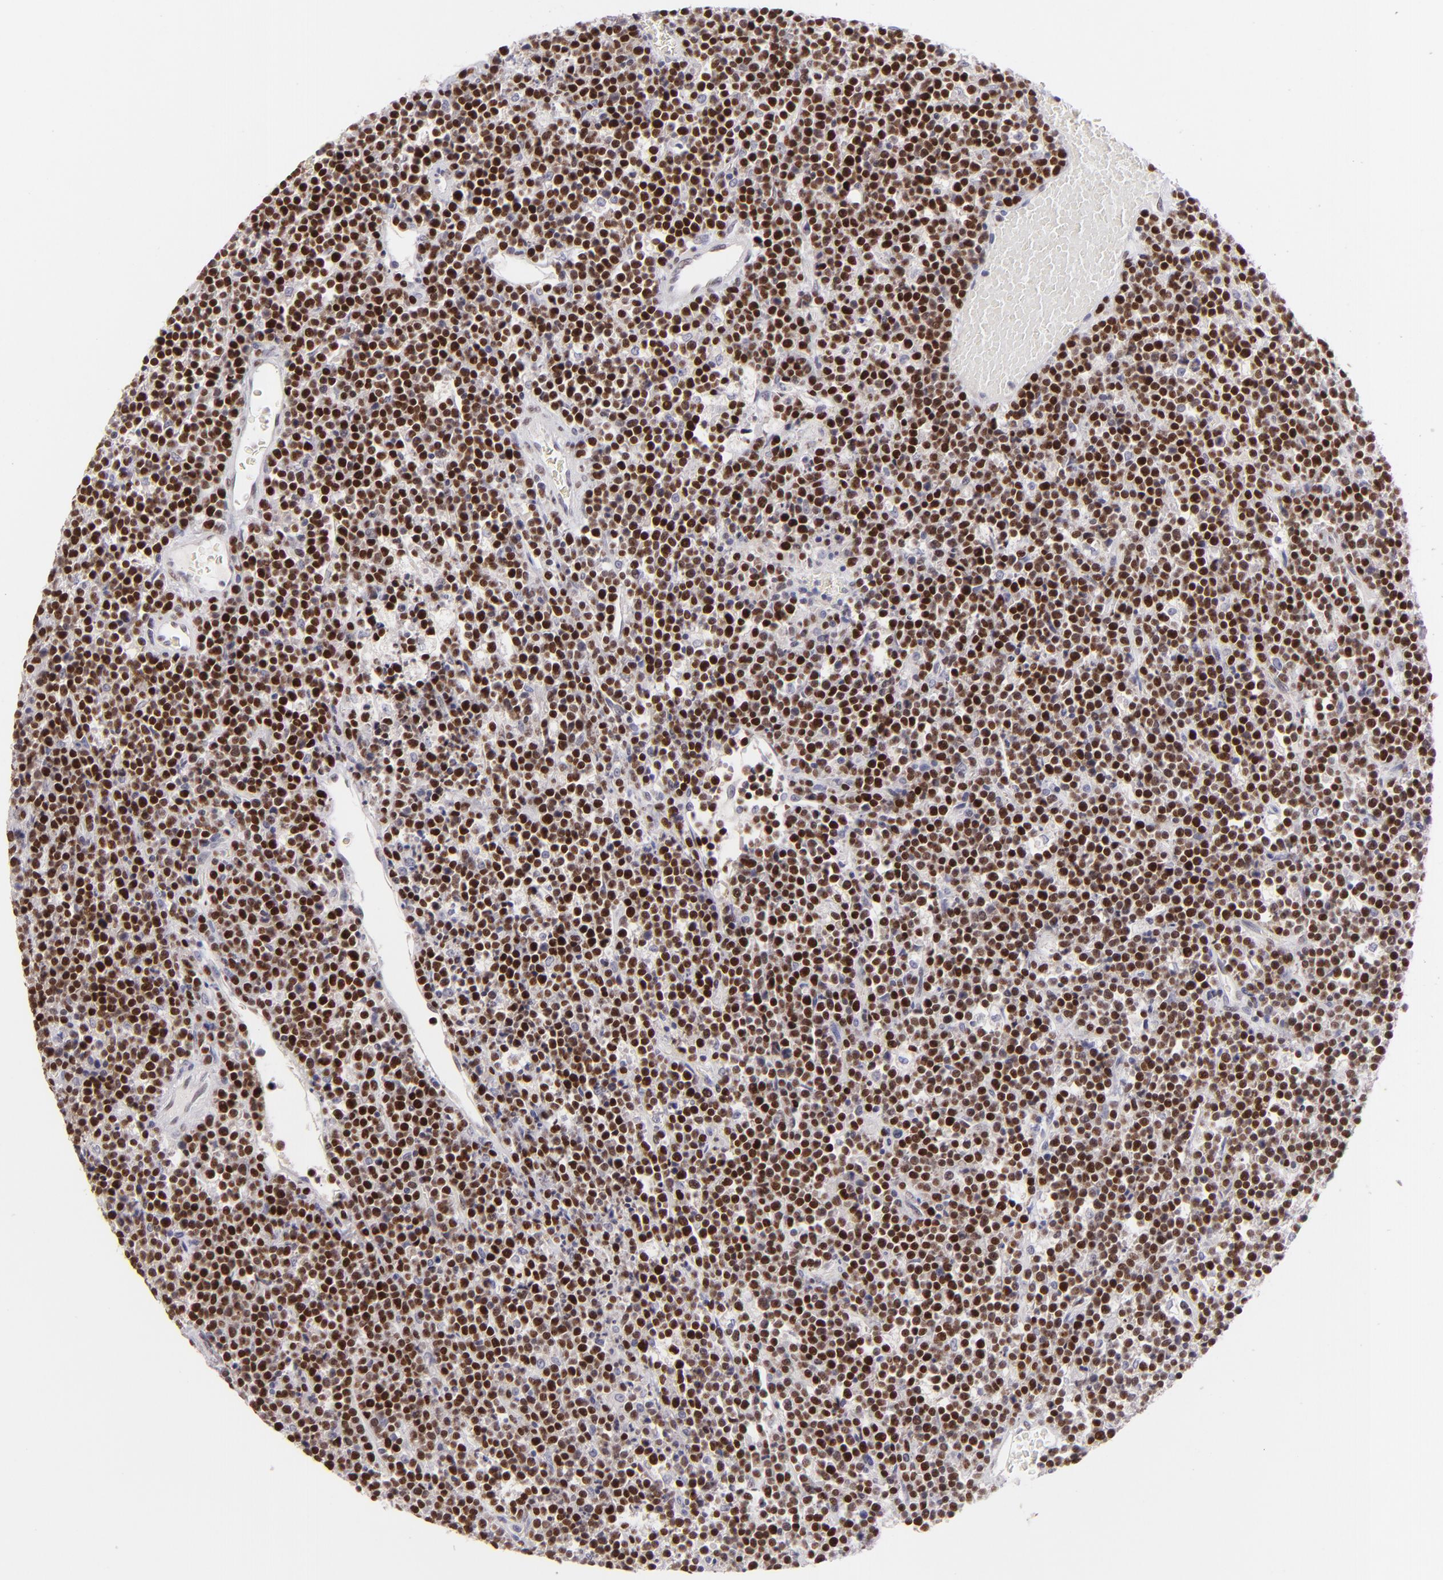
{"staining": {"intensity": "strong", "quantity": ">75%", "location": "nuclear"}, "tissue": "lymphoma", "cell_type": "Tumor cells", "image_type": "cancer", "snomed": [{"axis": "morphology", "description": "Malignant lymphoma, non-Hodgkin's type, High grade"}, {"axis": "topography", "description": "Ovary"}], "caption": "This is a histology image of IHC staining of lymphoma, which shows strong positivity in the nuclear of tumor cells.", "gene": "POU2F1", "patient": {"sex": "female", "age": 56}}